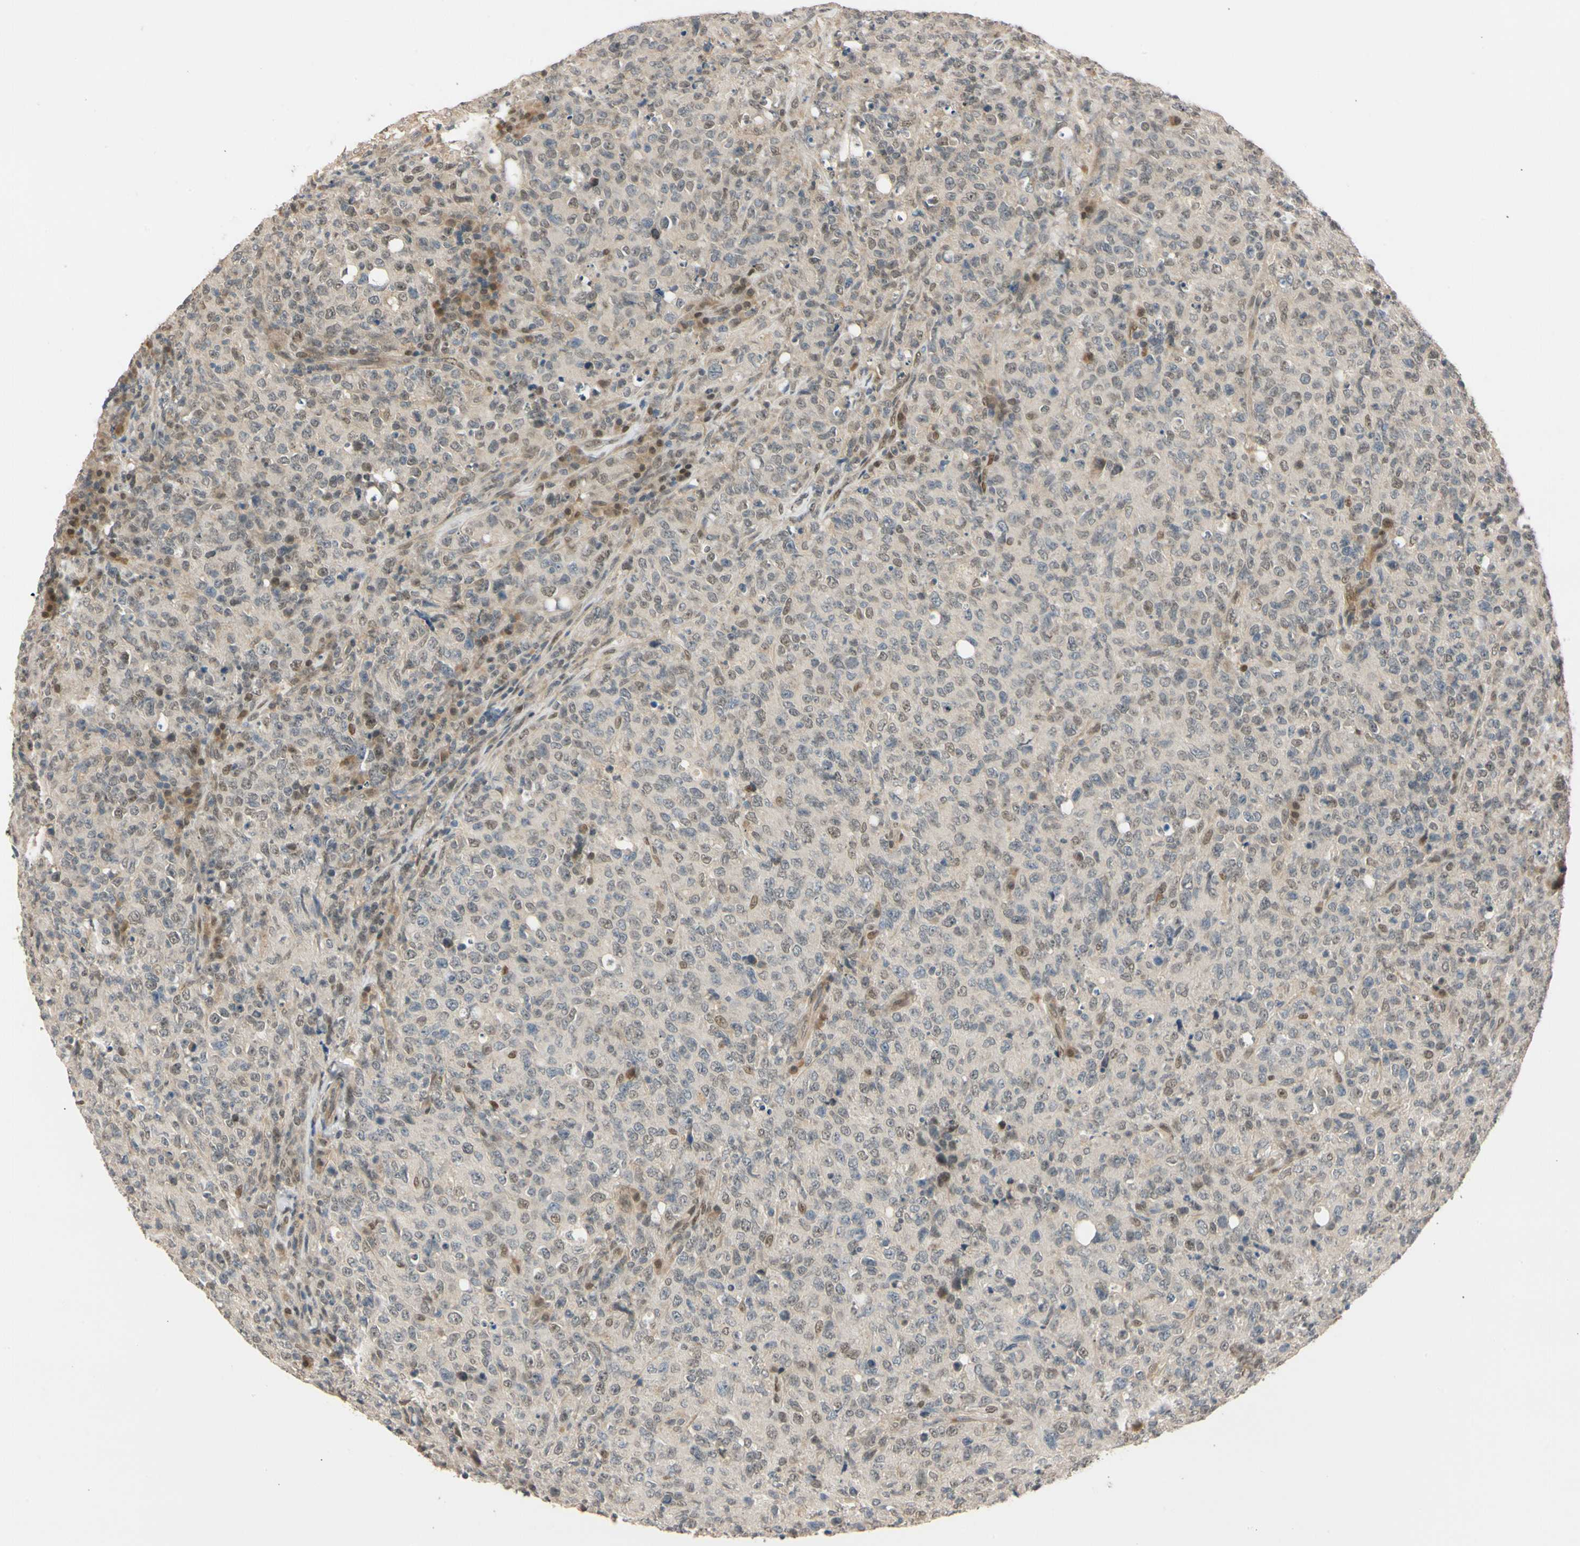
{"staining": {"intensity": "weak", "quantity": "<25%", "location": "cytoplasmic/membranous,nuclear"}, "tissue": "lymphoma", "cell_type": "Tumor cells", "image_type": "cancer", "snomed": [{"axis": "morphology", "description": "Malignant lymphoma, non-Hodgkin's type, High grade"}, {"axis": "topography", "description": "Tonsil"}], "caption": "A high-resolution photomicrograph shows immunohistochemistry staining of malignant lymphoma, non-Hodgkin's type (high-grade), which reveals no significant positivity in tumor cells.", "gene": "RIOX2", "patient": {"sex": "female", "age": 36}}